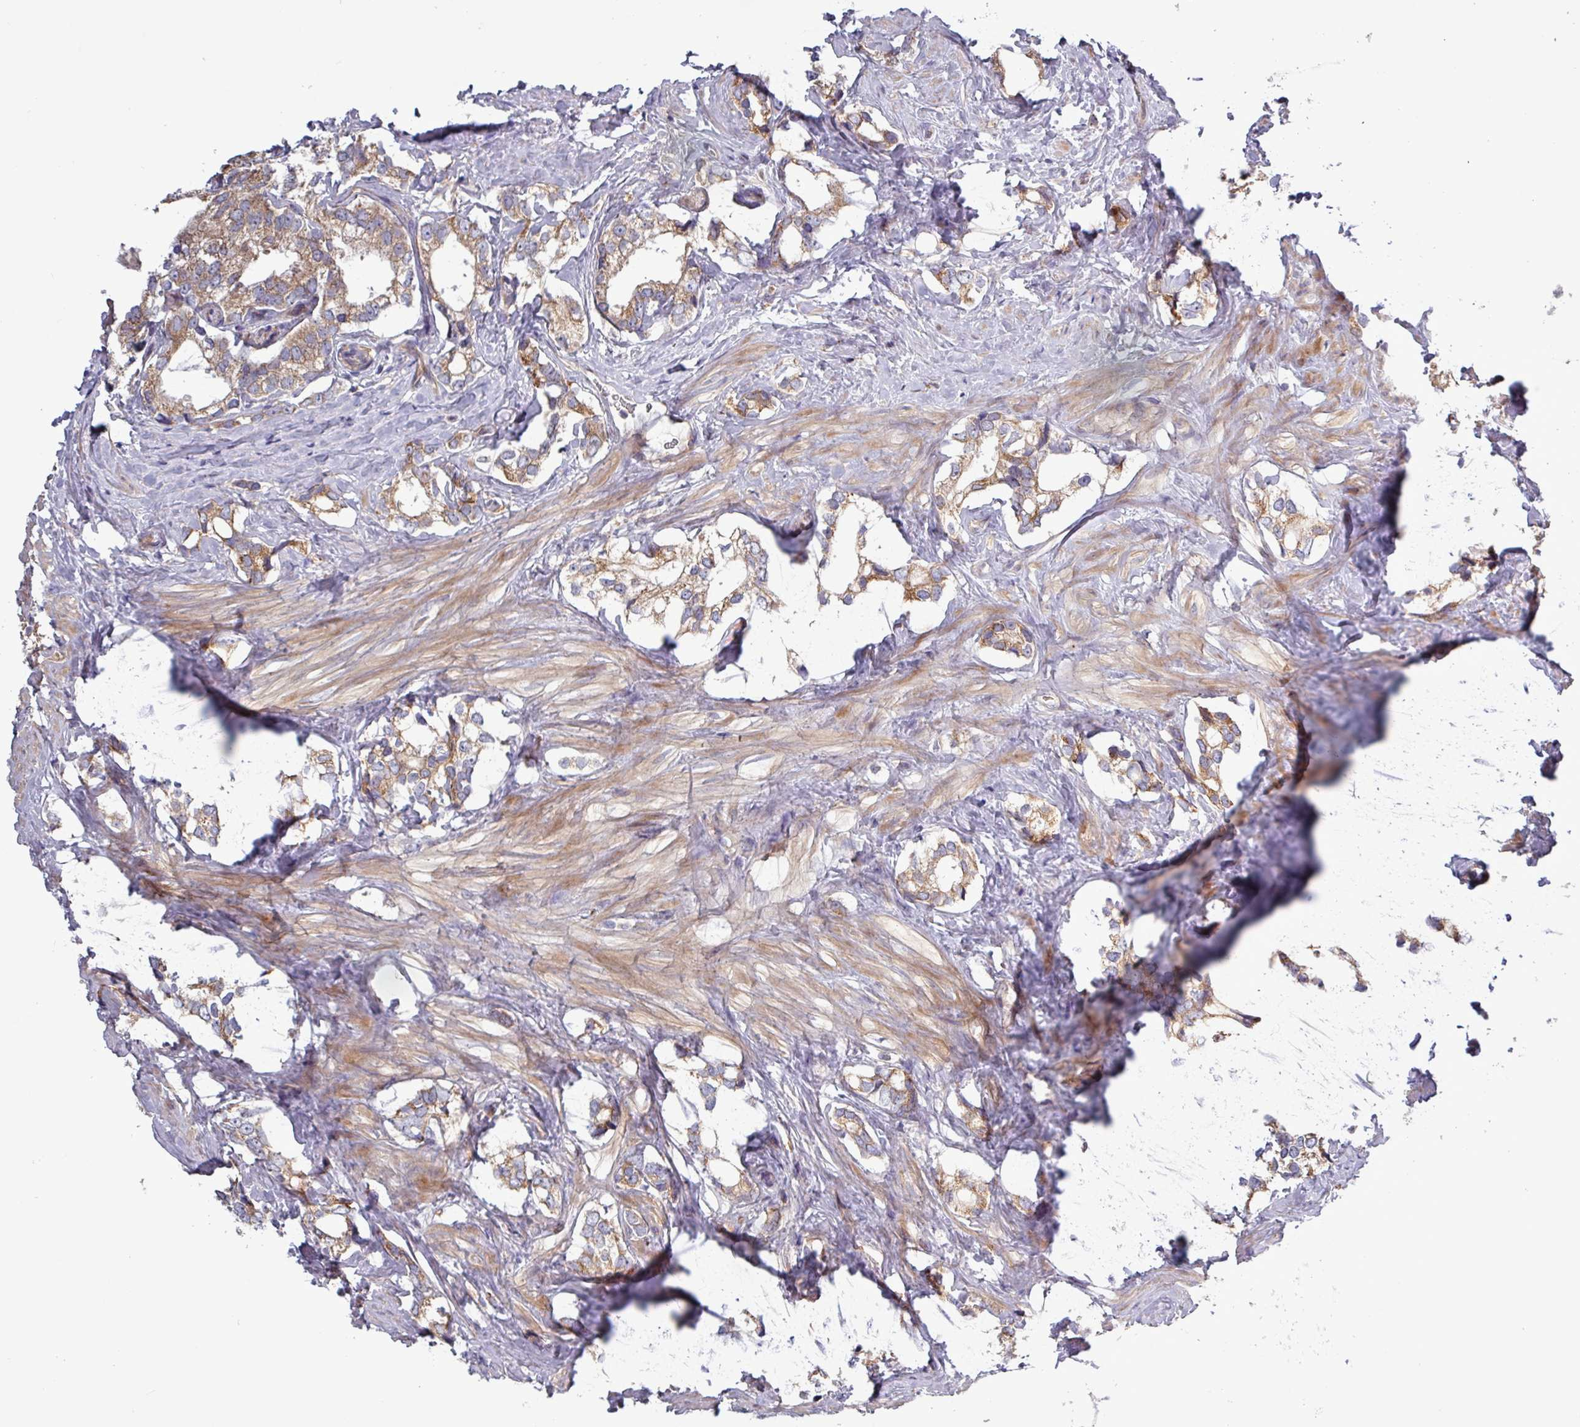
{"staining": {"intensity": "moderate", "quantity": ">75%", "location": "cytoplasmic/membranous"}, "tissue": "prostate cancer", "cell_type": "Tumor cells", "image_type": "cancer", "snomed": [{"axis": "morphology", "description": "Adenocarcinoma, High grade"}, {"axis": "topography", "description": "Prostate"}], "caption": "Prostate cancer (adenocarcinoma (high-grade)) stained for a protein (brown) reveals moderate cytoplasmic/membranous positive expression in approximately >75% of tumor cells.", "gene": "PLIN2", "patient": {"sex": "male", "age": 66}}